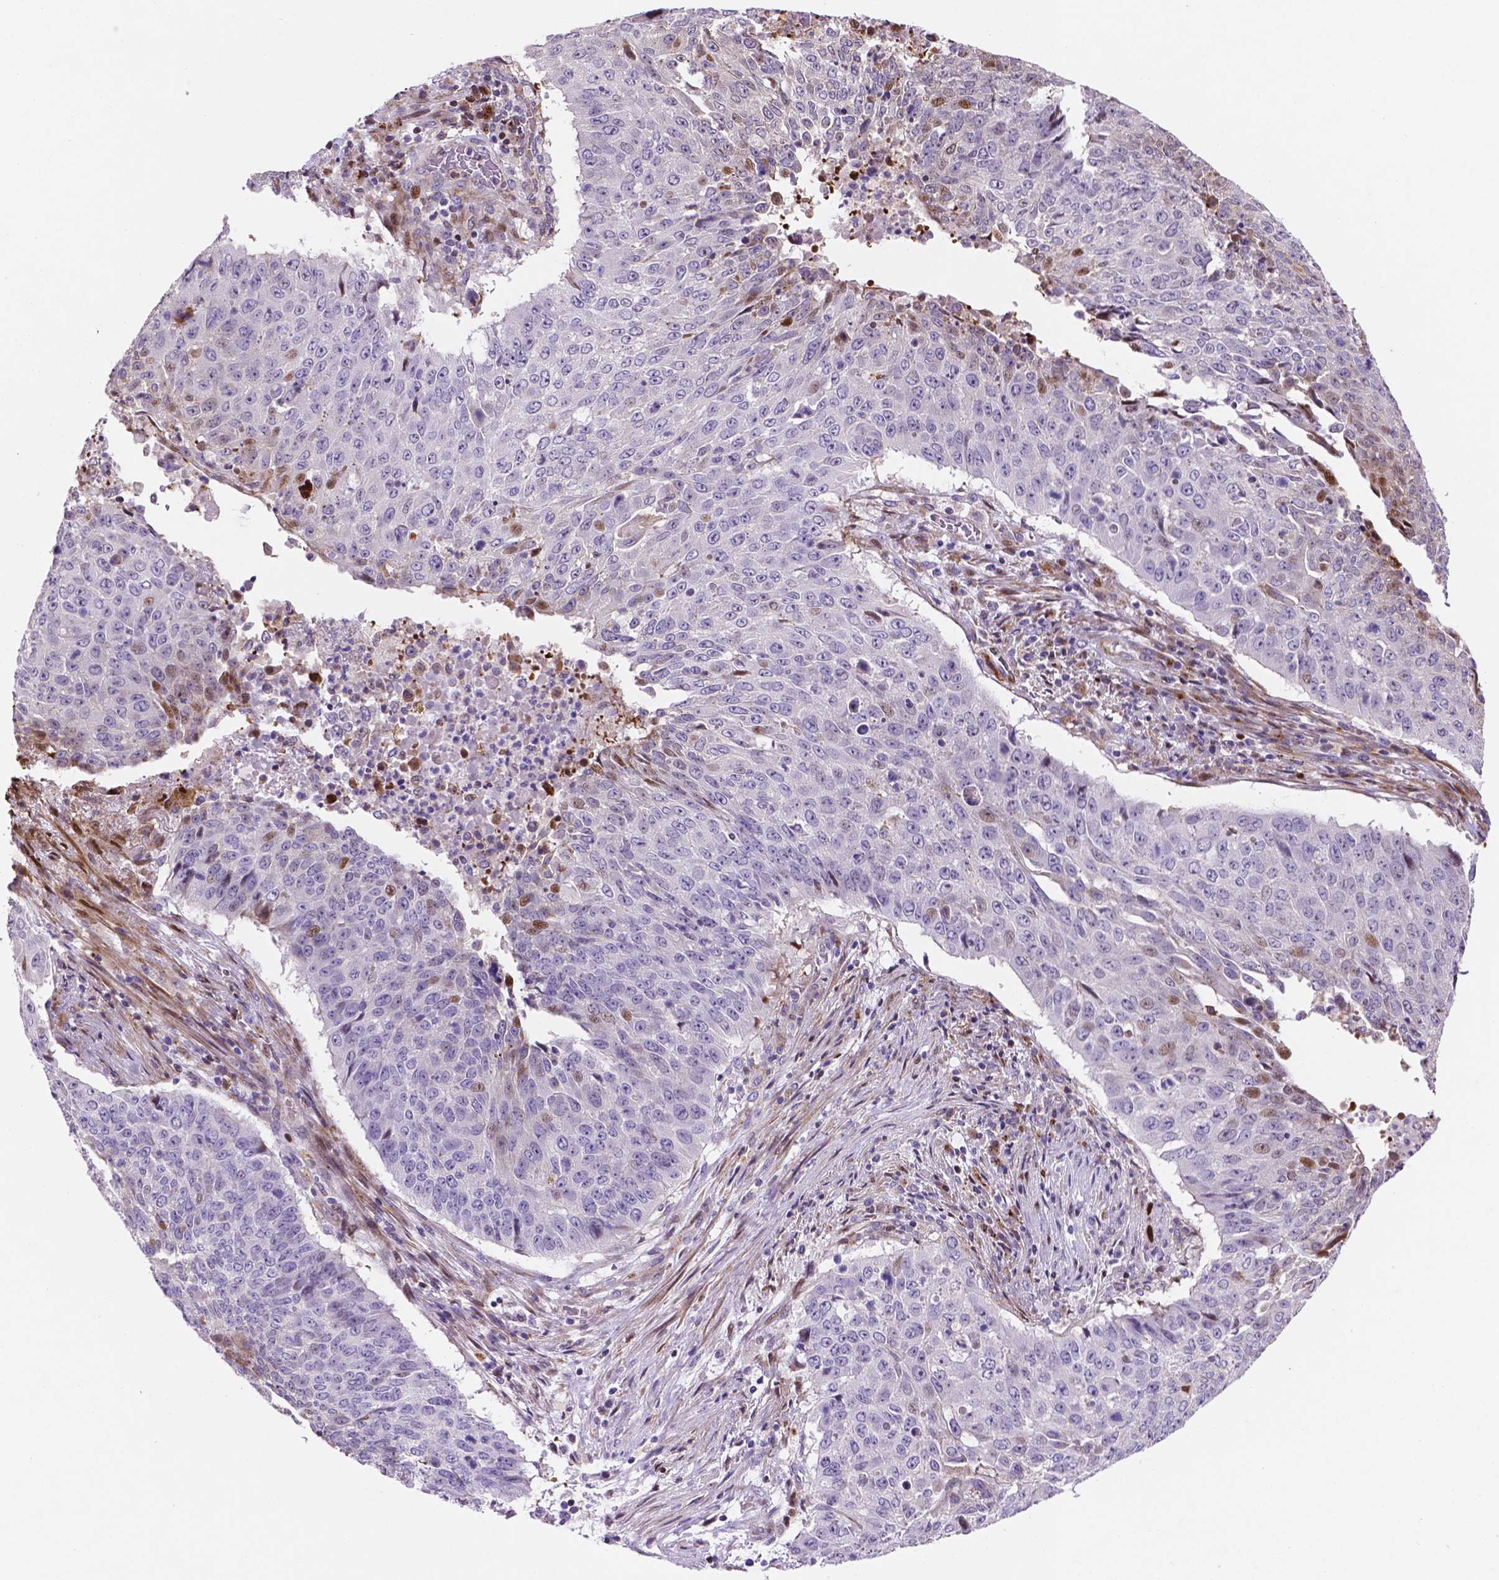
{"staining": {"intensity": "negative", "quantity": "none", "location": "none"}, "tissue": "lung cancer", "cell_type": "Tumor cells", "image_type": "cancer", "snomed": [{"axis": "morphology", "description": "Normal tissue, NOS"}, {"axis": "morphology", "description": "Squamous cell carcinoma, NOS"}, {"axis": "topography", "description": "Bronchus"}, {"axis": "topography", "description": "Lung"}], "caption": "Tumor cells show no significant protein expression in lung squamous cell carcinoma.", "gene": "TM4SF20", "patient": {"sex": "male", "age": 64}}